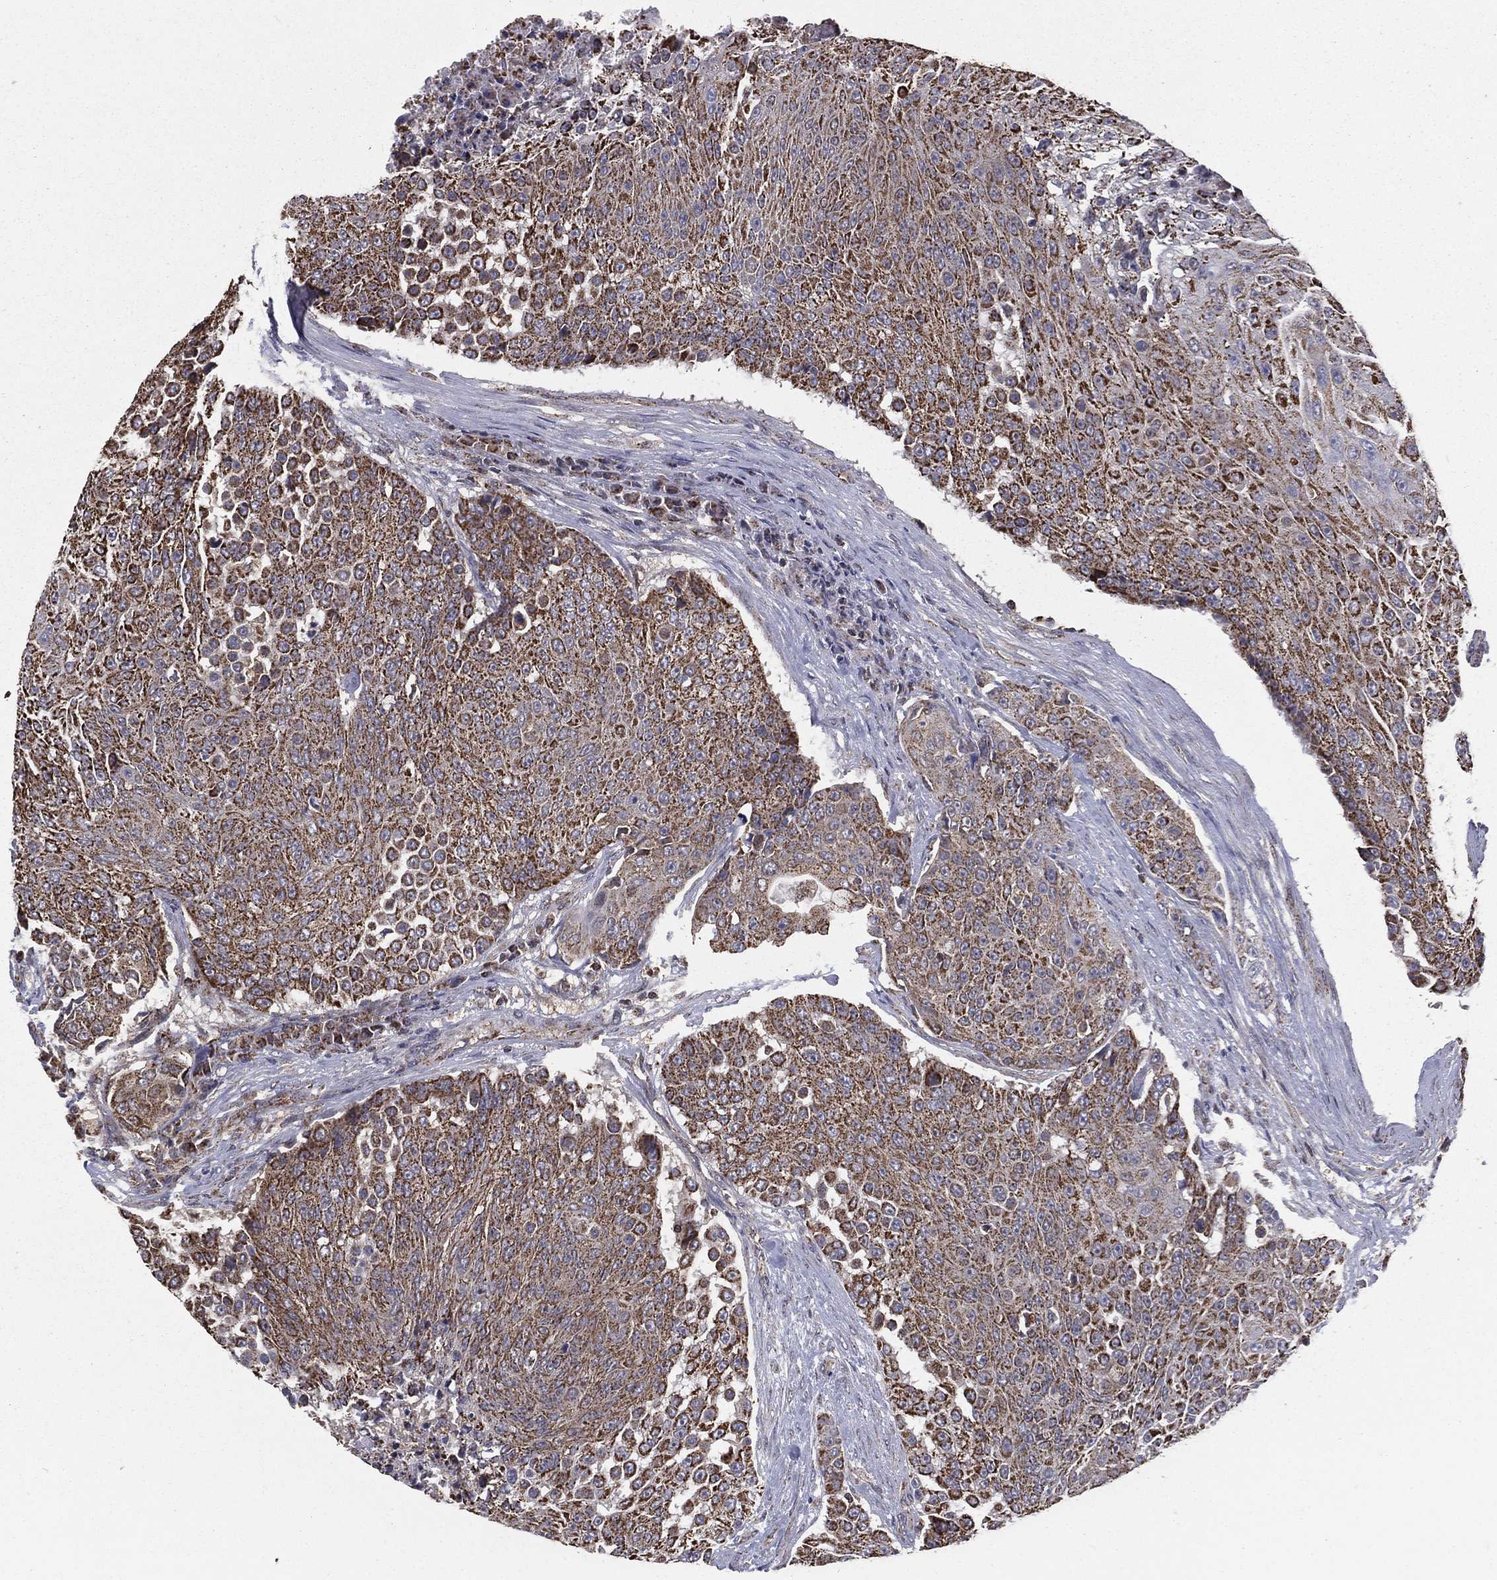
{"staining": {"intensity": "moderate", "quantity": ">75%", "location": "cytoplasmic/membranous"}, "tissue": "urothelial cancer", "cell_type": "Tumor cells", "image_type": "cancer", "snomed": [{"axis": "morphology", "description": "Urothelial carcinoma, High grade"}, {"axis": "topography", "description": "Urinary bladder"}], "caption": "About >75% of tumor cells in human high-grade urothelial carcinoma show moderate cytoplasmic/membranous protein positivity as visualized by brown immunohistochemical staining.", "gene": "RIGI", "patient": {"sex": "female", "age": 63}}